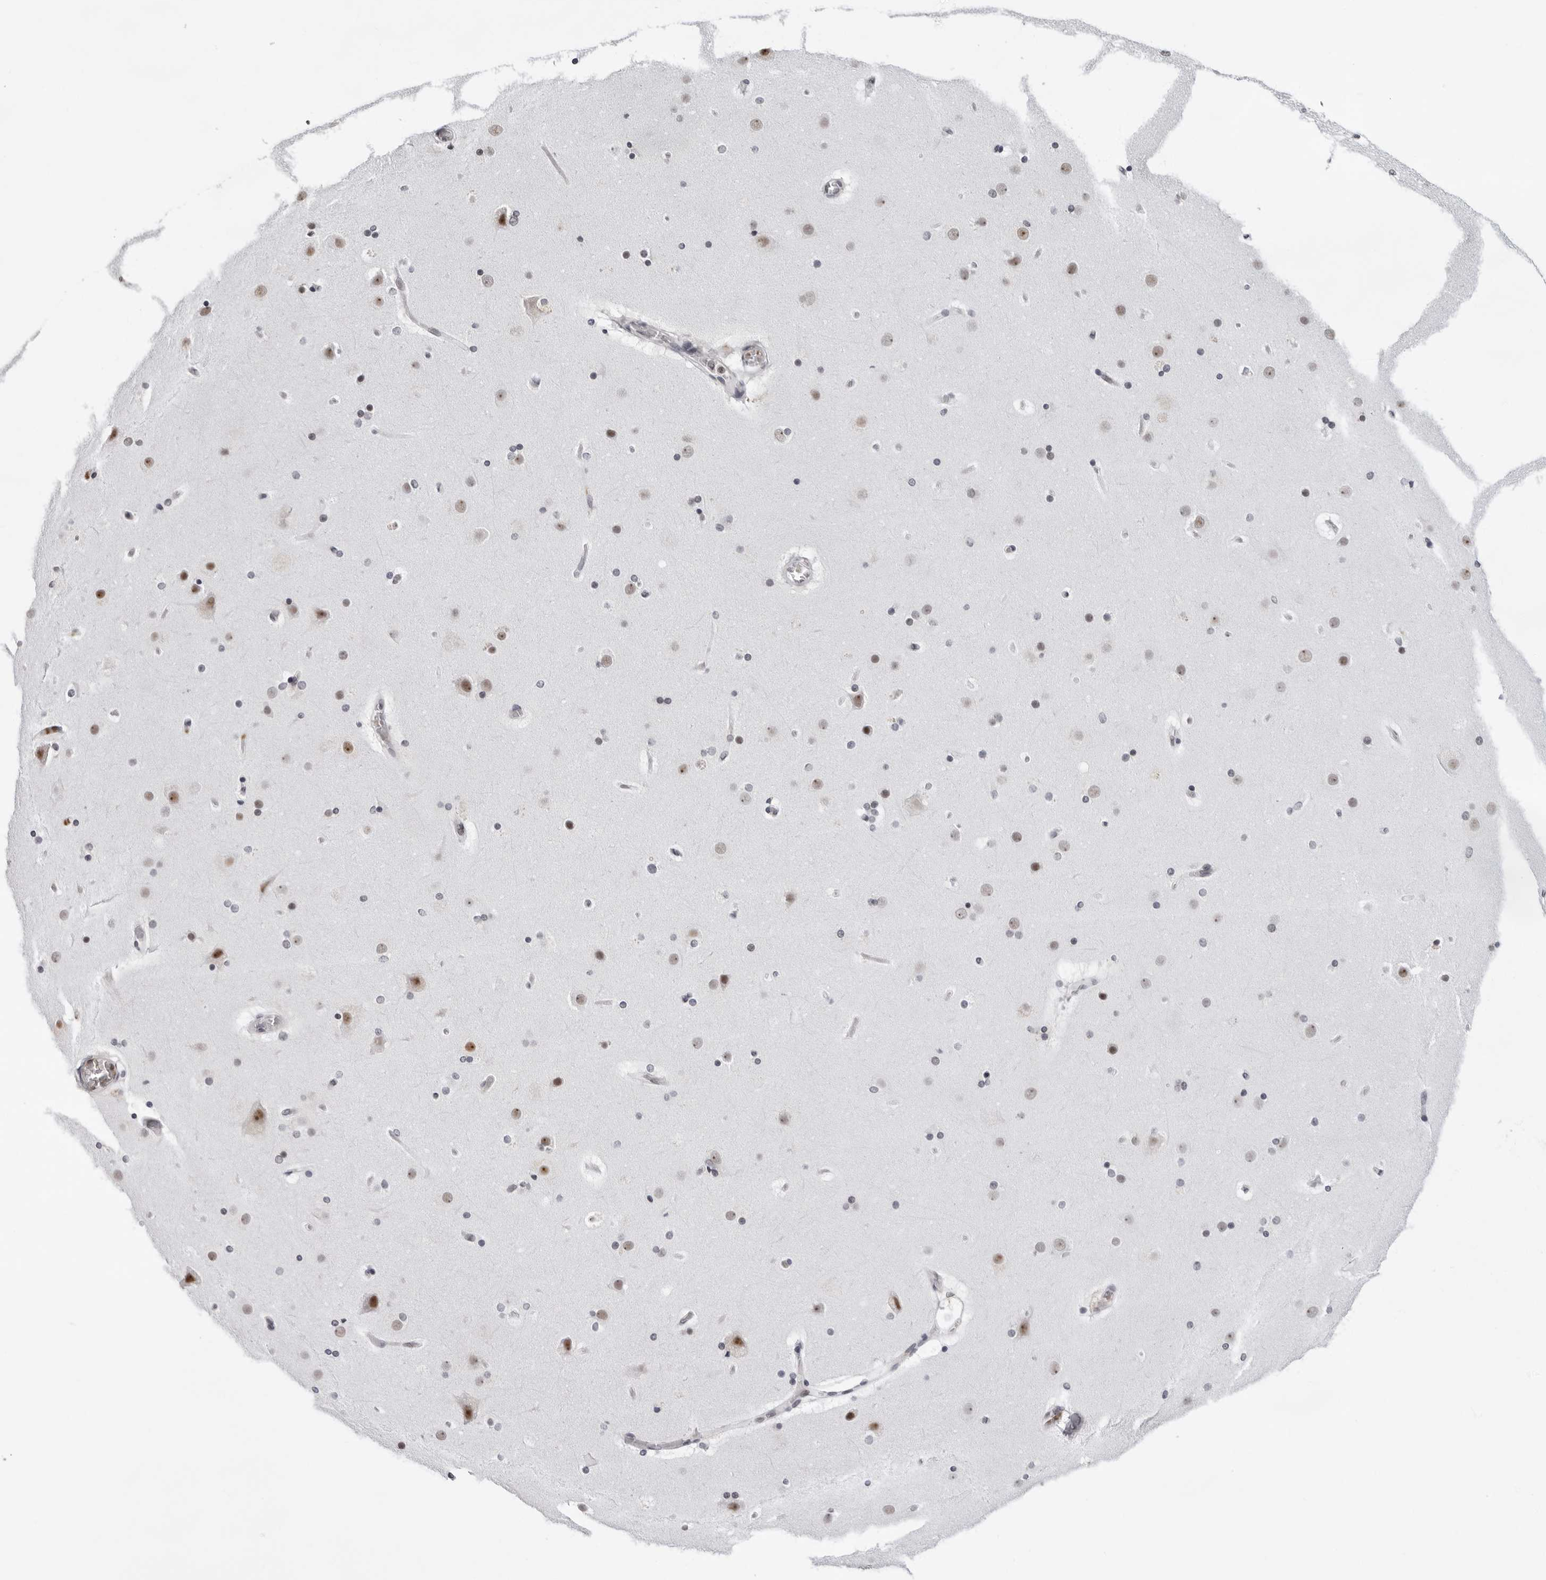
{"staining": {"intensity": "negative", "quantity": "none", "location": "none"}, "tissue": "cerebral cortex", "cell_type": "Endothelial cells", "image_type": "normal", "snomed": [{"axis": "morphology", "description": "Normal tissue, NOS"}, {"axis": "topography", "description": "Cerebral cortex"}], "caption": "High power microscopy histopathology image of an immunohistochemistry (IHC) image of unremarkable cerebral cortex, revealing no significant expression in endothelial cells.", "gene": "USP1", "patient": {"sex": "male", "age": 57}}